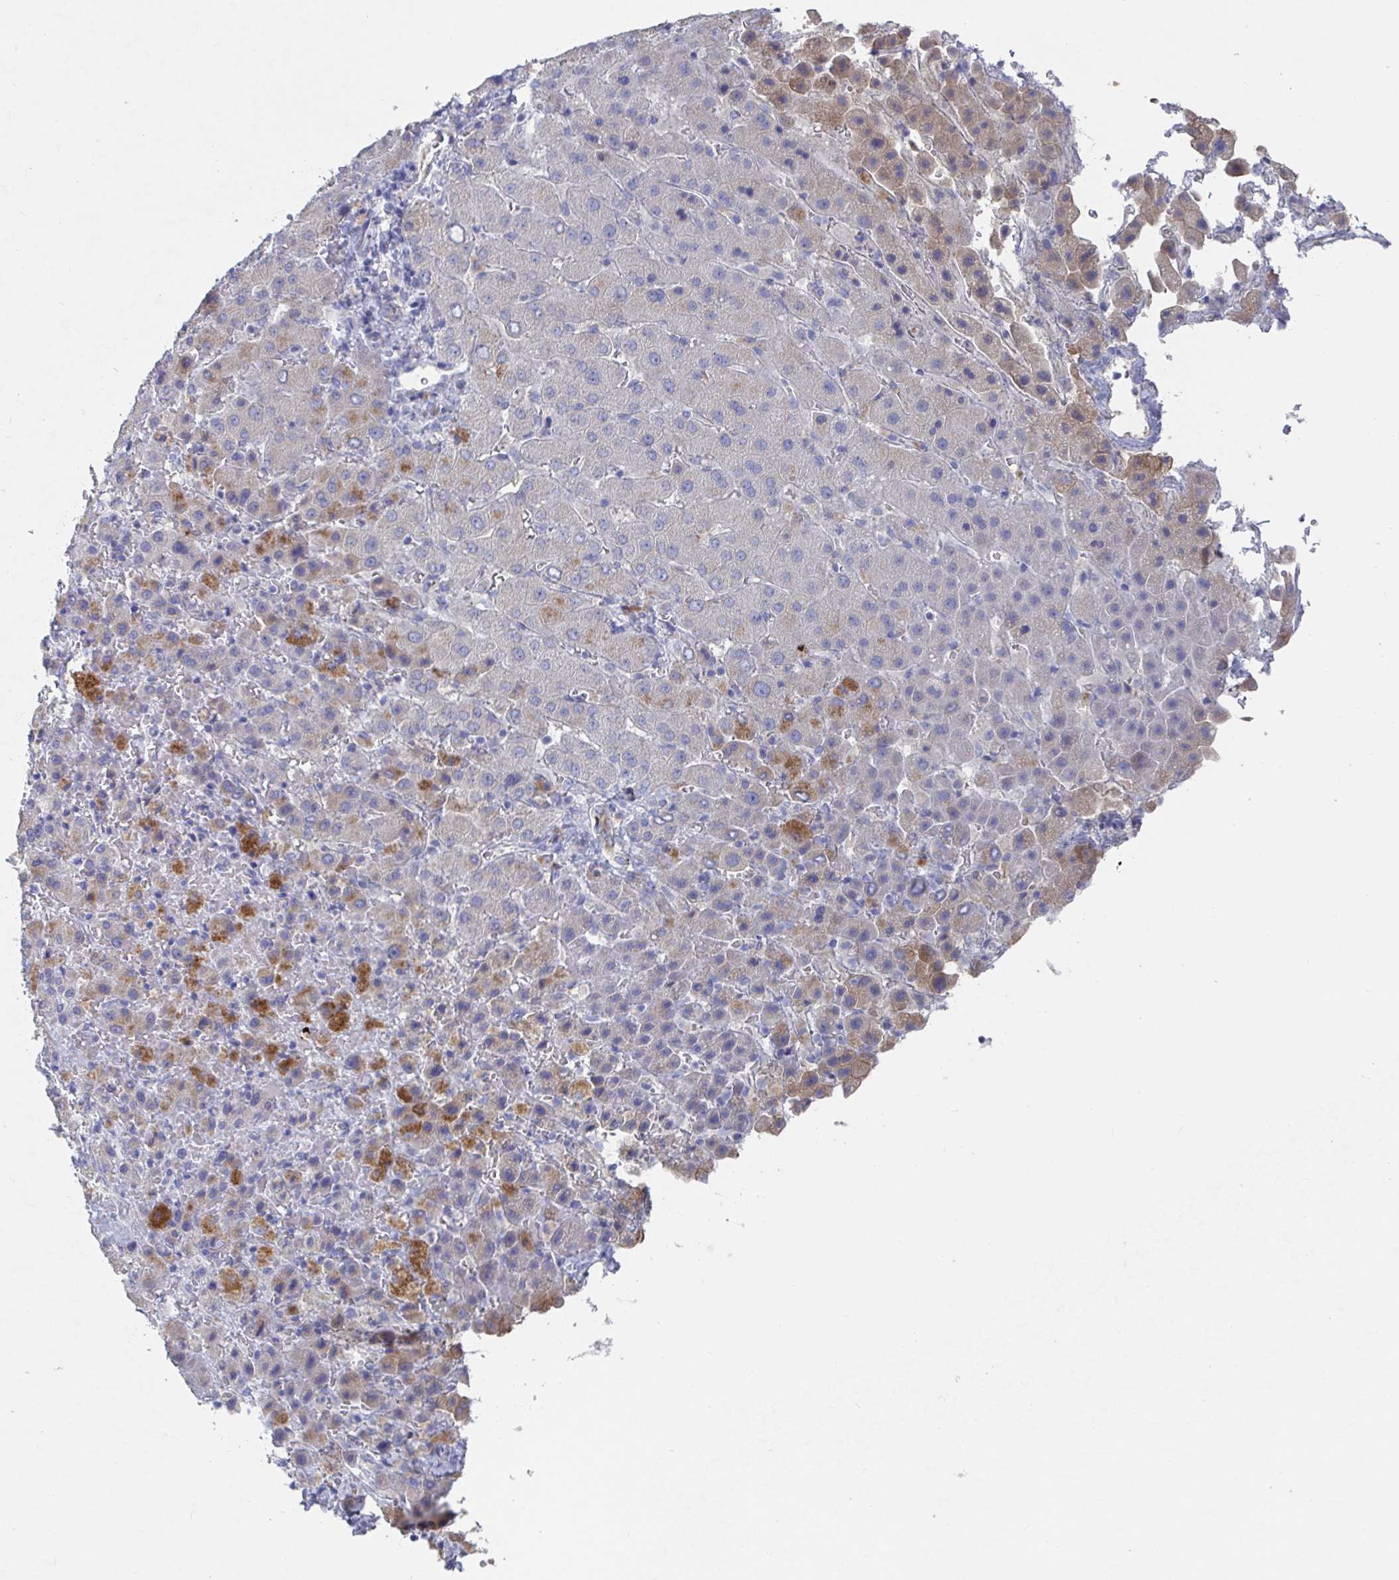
{"staining": {"intensity": "negative", "quantity": "none", "location": "none"}, "tissue": "liver cancer", "cell_type": "Tumor cells", "image_type": "cancer", "snomed": [{"axis": "morphology", "description": "Carcinoma, Hepatocellular, NOS"}, {"axis": "topography", "description": "Liver"}], "caption": "Protein analysis of liver cancer (hepatocellular carcinoma) demonstrates no significant staining in tumor cells.", "gene": "GPR148", "patient": {"sex": "female", "age": 58}}